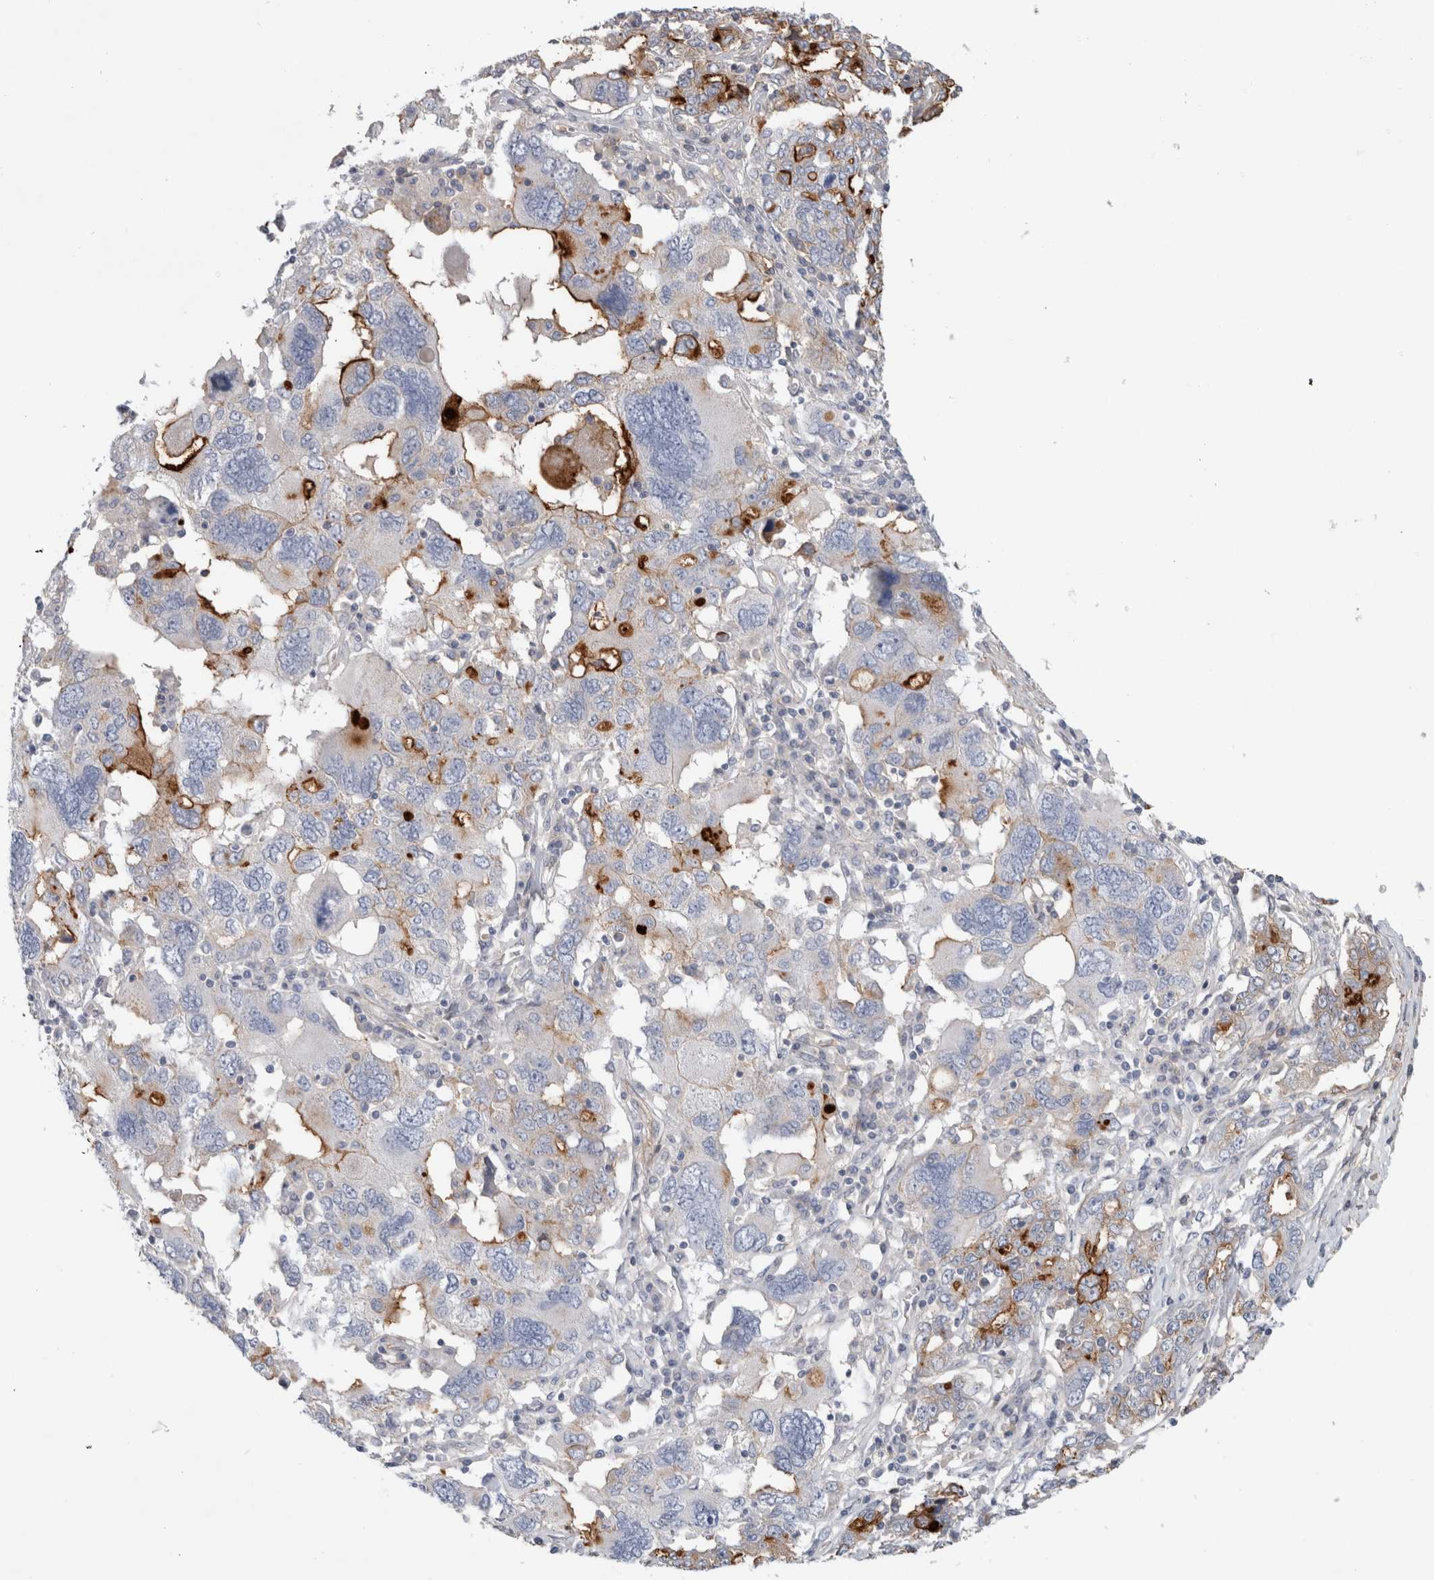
{"staining": {"intensity": "strong", "quantity": "<25%", "location": "cytoplasmic/membranous"}, "tissue": "ovarian cancer", "cell_type": "Tumor cells", "image_type": "cancer", "snomed": [{"axis": "morphology", "description": "Carcinoma, endometroid"}, {"axis": "topography", "description": "Ovary"}], "caption": "Endometroid carcinoma (ovarian) stained with immunohistochemistry (IHC) demonstrates strong cytoplasmic/membranous staining in approximately <25% of tumor cells.", "gene": "CD55", "patient": {"sex": "female", "age": 62}}